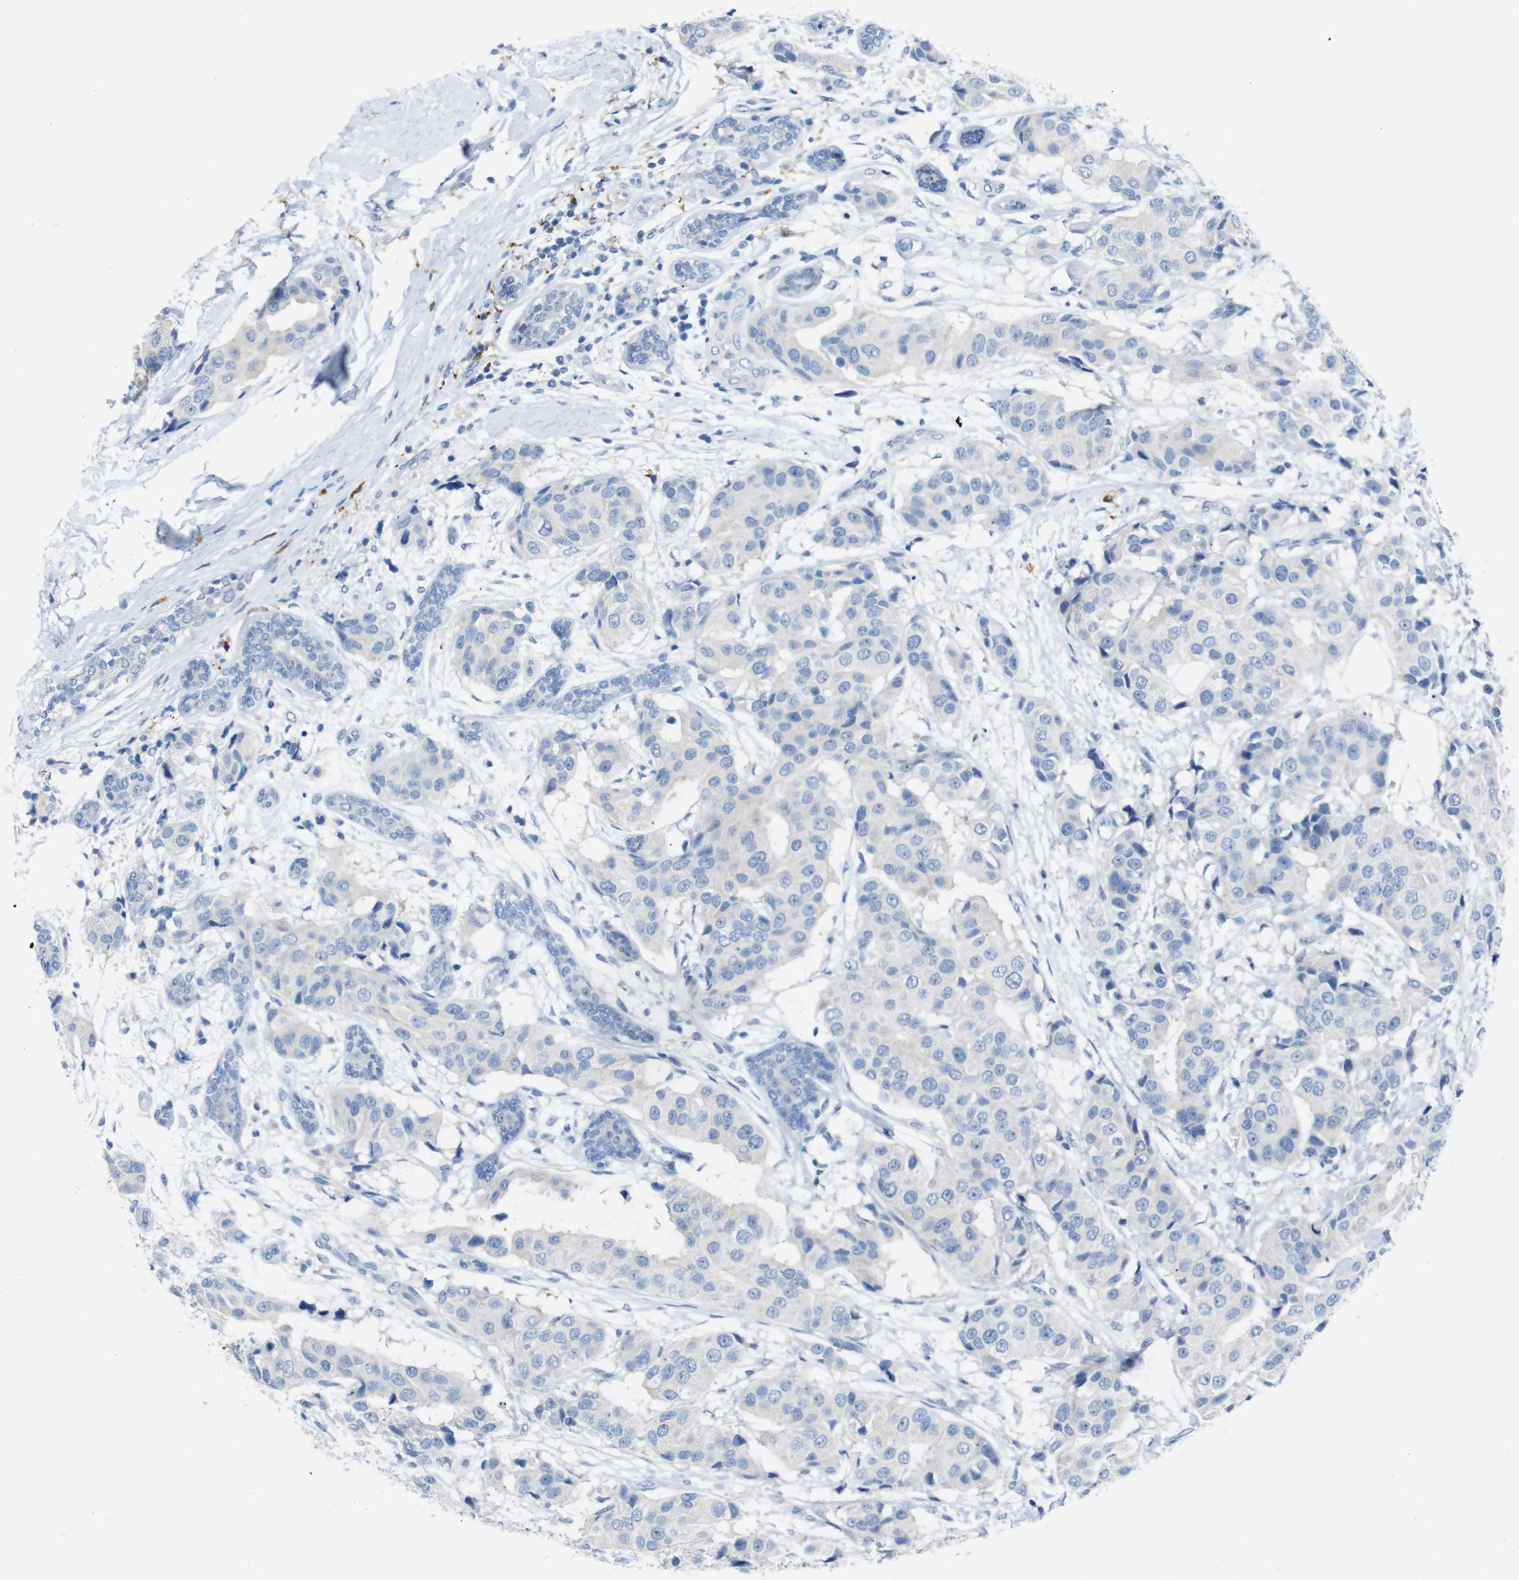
{"staining": {"intensity": "negative", "quantity": "none", "location": "none"}, "tissue": "breast cancer", "cell_type": "Tumor cells", "image_type": "cancer", "snomed": [{"axis": "morphology", "description": "Normal tissue, NOS"}, {"axis": "morphology", "description": "Duct carcinoma"}, {"axis": "topography", "description": "Breast"}], "caption": "An image of human breast infiltrating ductal carcinoma is negative for staining in tumor cells.", "gene": "C1orf210", "patient": {"sex": "female", "age": 39}}